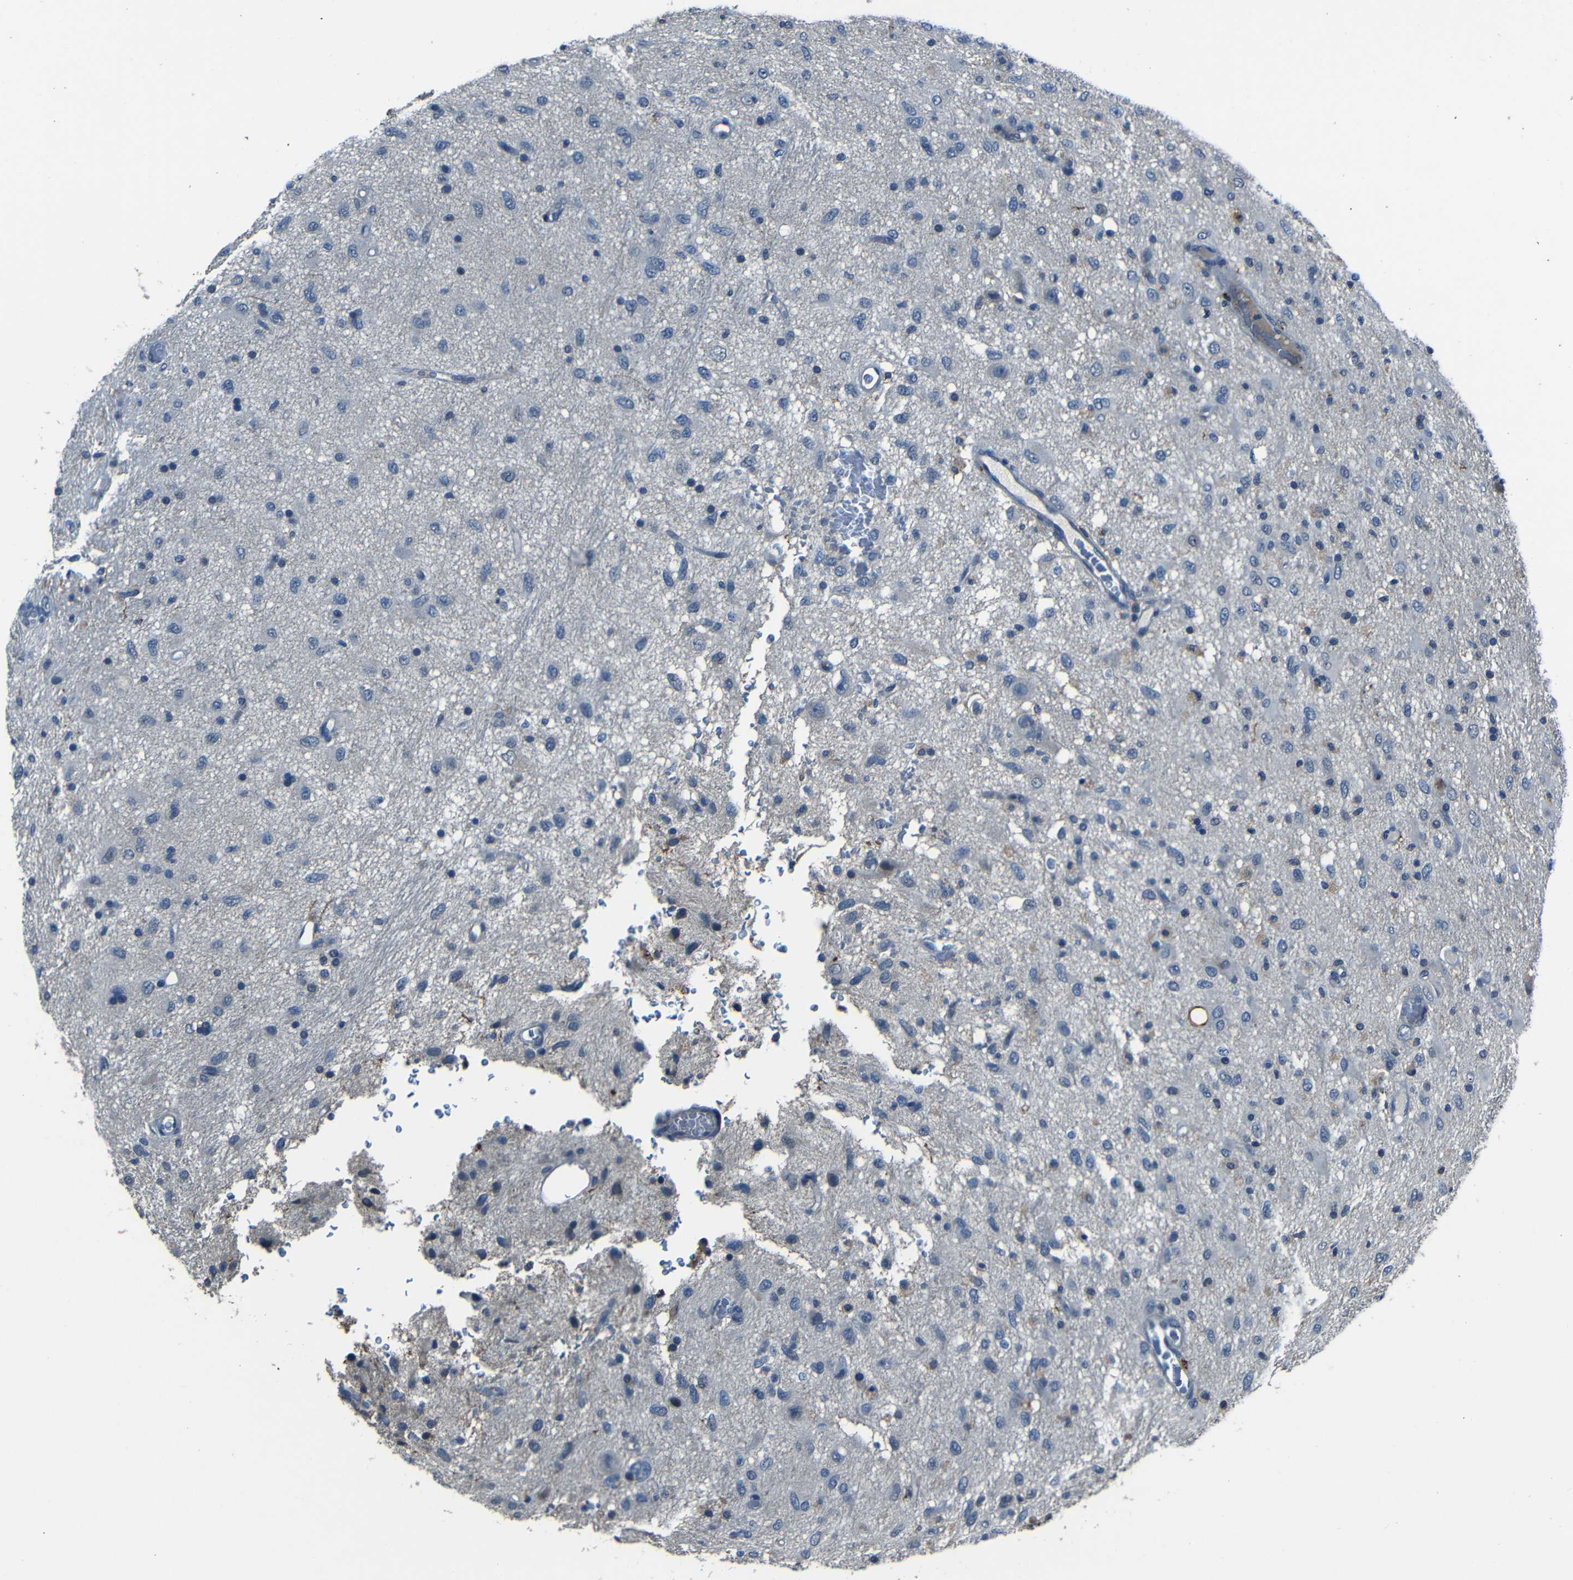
{"staining": {"intensity": "negative", "quantity": "none", "location": "none"}, "tissue": "glioma", "cell_type": "Tumor cells", "image_type": "cancer", "snomed": [{"axis": "morphology", "description": "Glioma, malignant, Low grade"}, {"axis": "topography", "description": "Brain"}], "caption": "Immunohistochemistry of malignant low-grade glioma demonstrates no staining in tumor cells.", "gene": "SLA", "patient": {"sex": "male", "age": 77}}